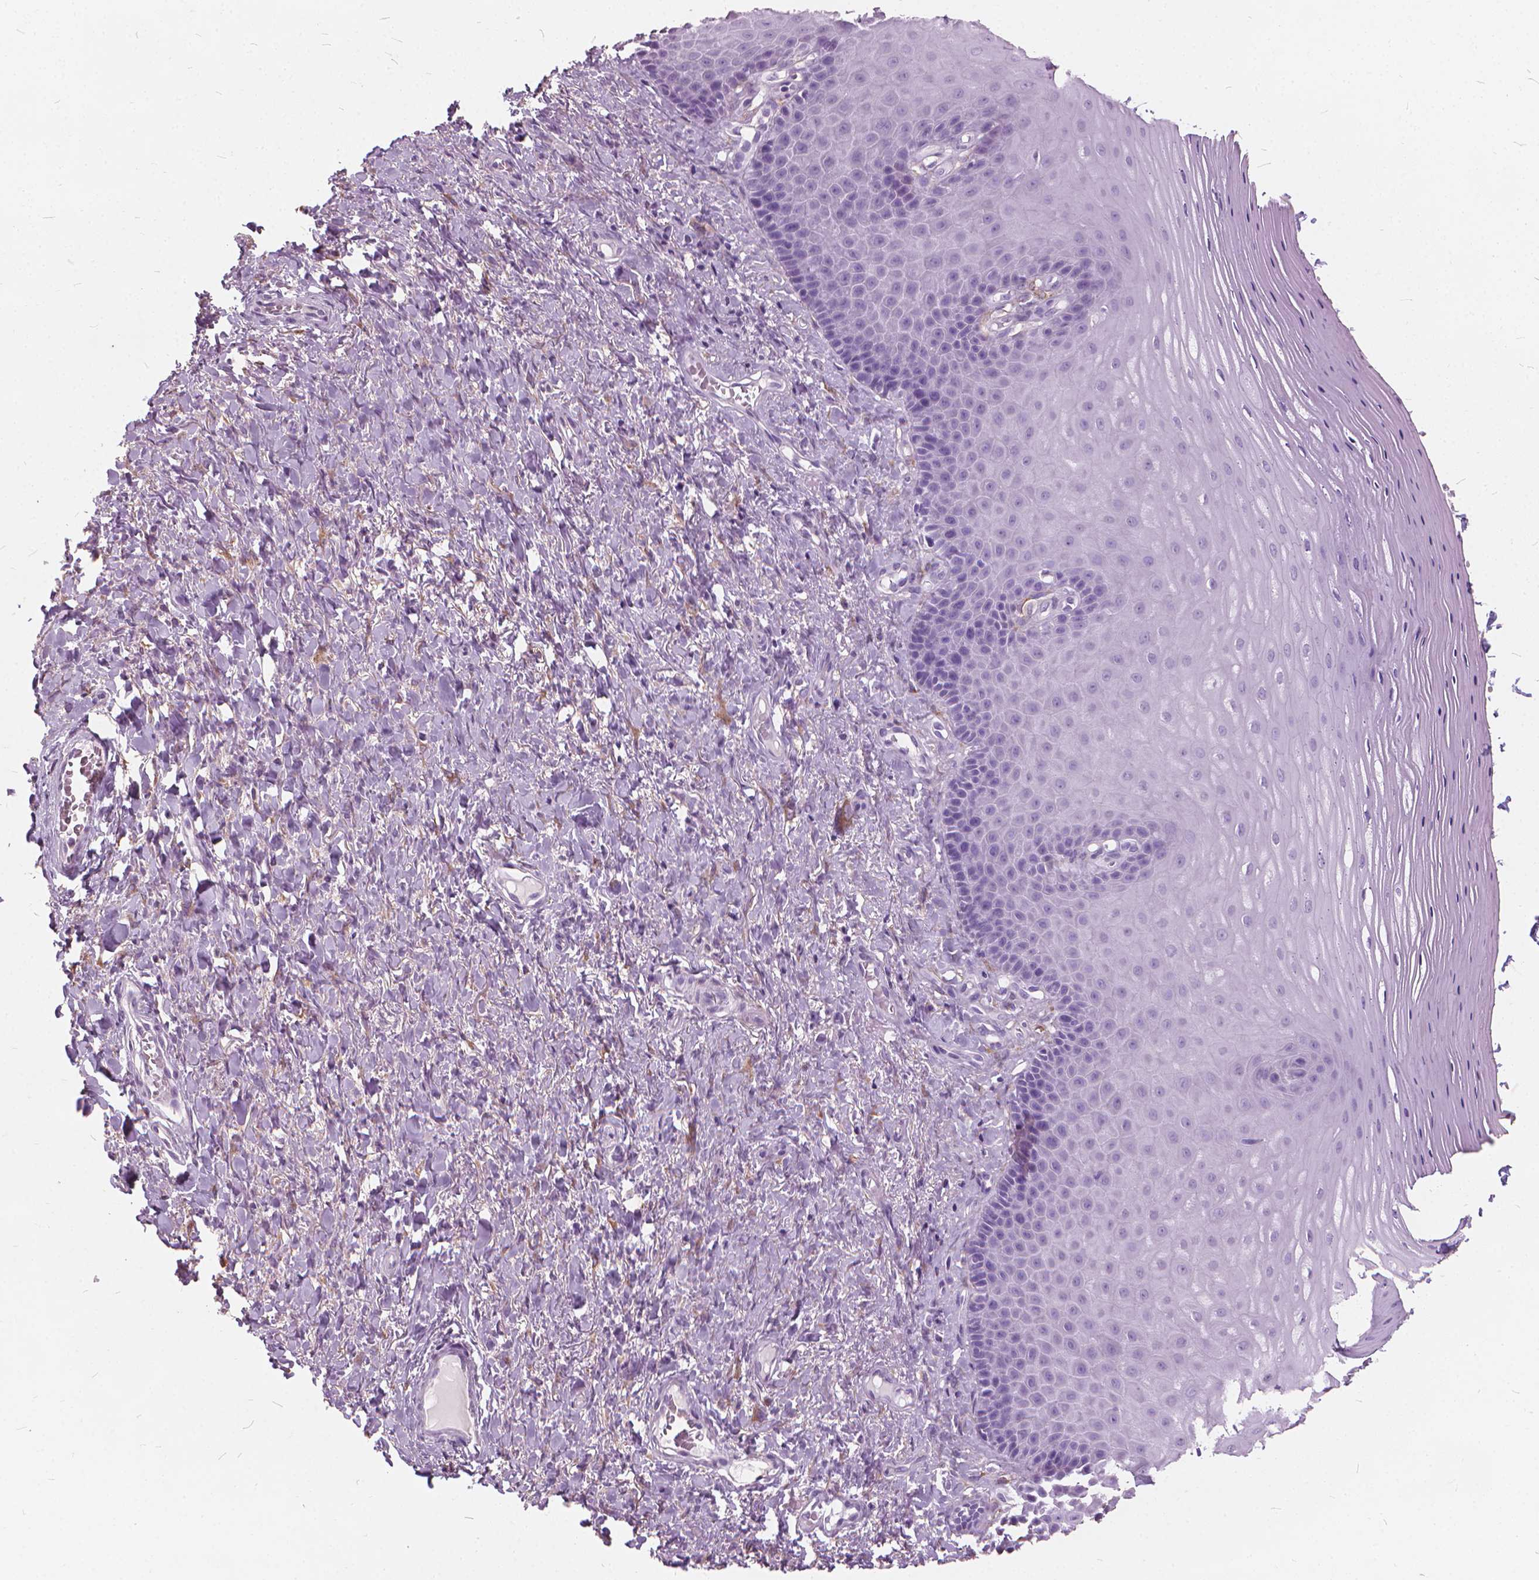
{"staining": {"intensity": "negative", "quantity": "none", "location": "none"}, "tissue": "vagina", "cell_type": "Squamous epithelial cells", "image_type": "normal", "snomed": [{"axis": "morphology", "description": "Normal tissue, NOS"}, {"axis": "topography", "description": "Vagina"}], "caption": "DAB (3,3'-diaminobenzidine) immunohistochemical staining of normal vagina demonstrates no significant expression in squamous epithelial cells.", "gene": "DNM1", "patient": {"sex": "female", "age": 83}}